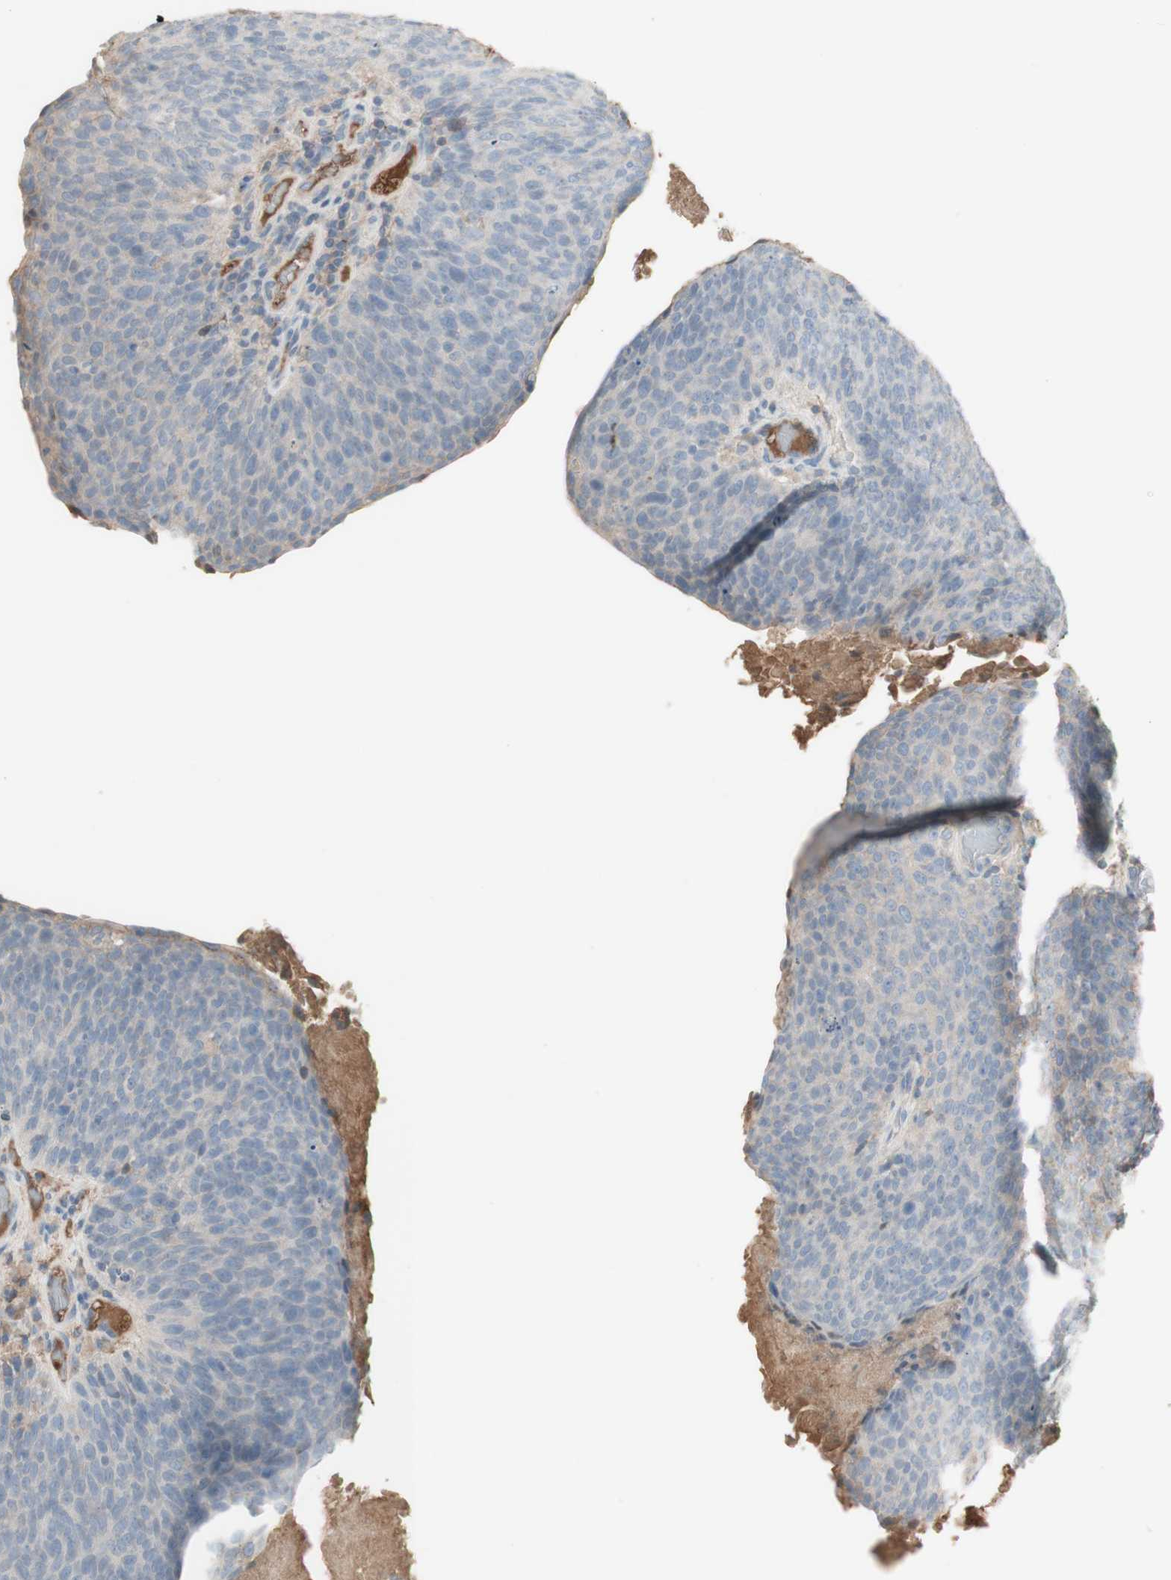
{"staining": {"intensity": "negative", "quantity": "none", "location": "none"}, "tissue": "head and neck cancer", "cell_type": "Tumor cells", "image_type": "cancer", "snomed": [{"axis": "morphology", "description": "Squamous cell carcinoma, NOS"}, {"axis": "morphology", "description": "Squamous cell carcinoma, metastatic, NOS"}, {"axis": "topography", "description": "Lymph node"}, {"axis": "topography", "description": "Head-Neck"}], "caption": "Head and neck squamous cell carcinoma was stained to show a protein in brown. There is no significant staining in tumor cells. (DAB (3,3'-diaminobenzidine) immunohistochemistry with hematoxylin counter stain).", "gene": "IFNG", "patient": {"sex": "male", "age": 62}}